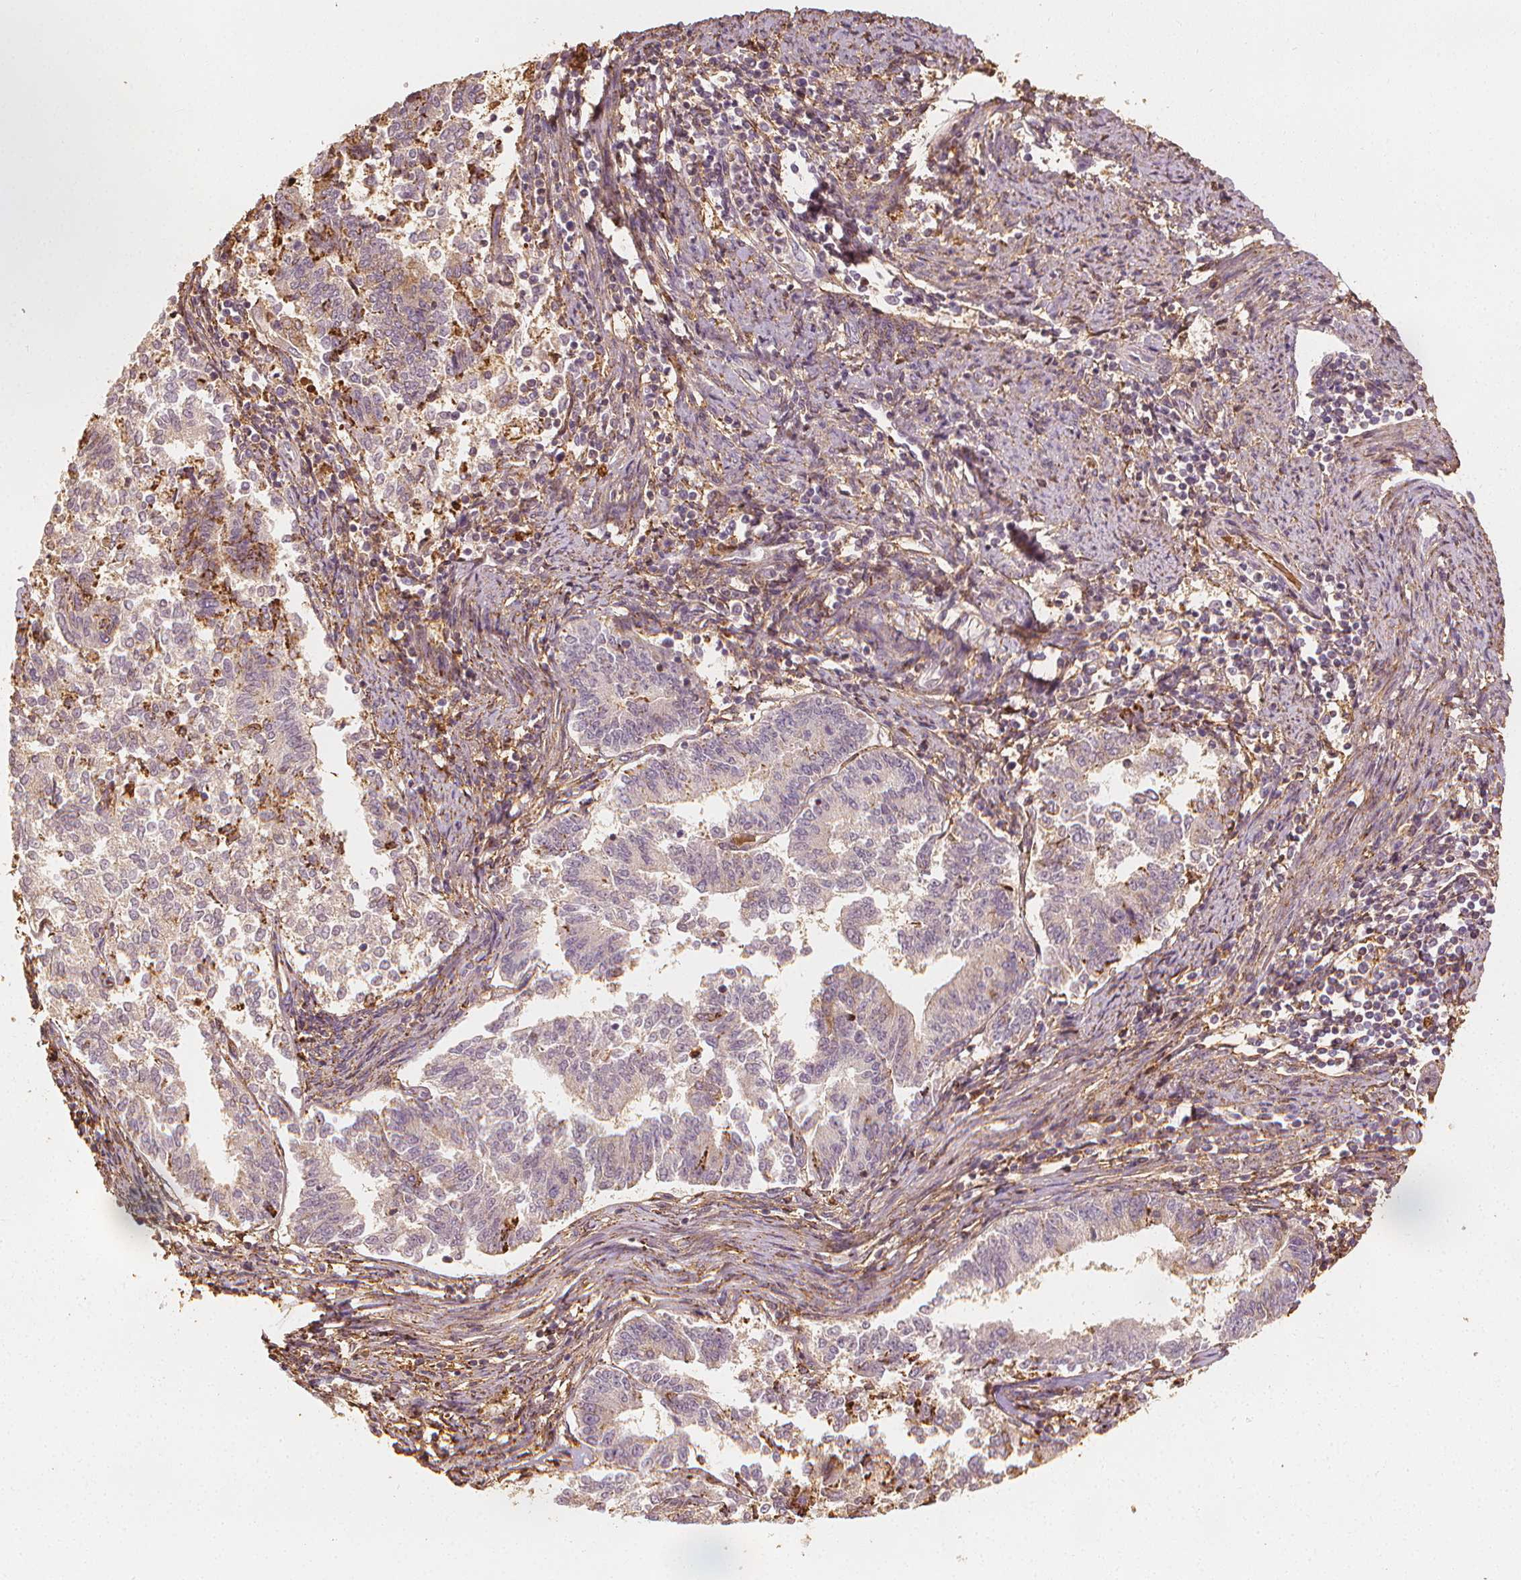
{"staining": {"intensity": "moderate", "quantity": "<25%", "location": "cytoplasmic/membranous"}, "tissue": "endometrial cancer", "cell_type": "Tumor cells", "image_type": "cancer", "snomed": [{"axis": "morphology", "description": "Adenocarcinoma, NOS"}, {"axis": "topography", "description": "Endometrium"}], "caption": "Immunohistochemistry (DAB (3,3'-diaminobenzidine)) staining of human endometrial cancer (adenocarcinoma) demonstrates moderate cytoplasmic/membranous protein staining in approximately <25% of tumor cells.", "gene": "ARHGAP26", "patient": {"sex": "female", "age": 65}}